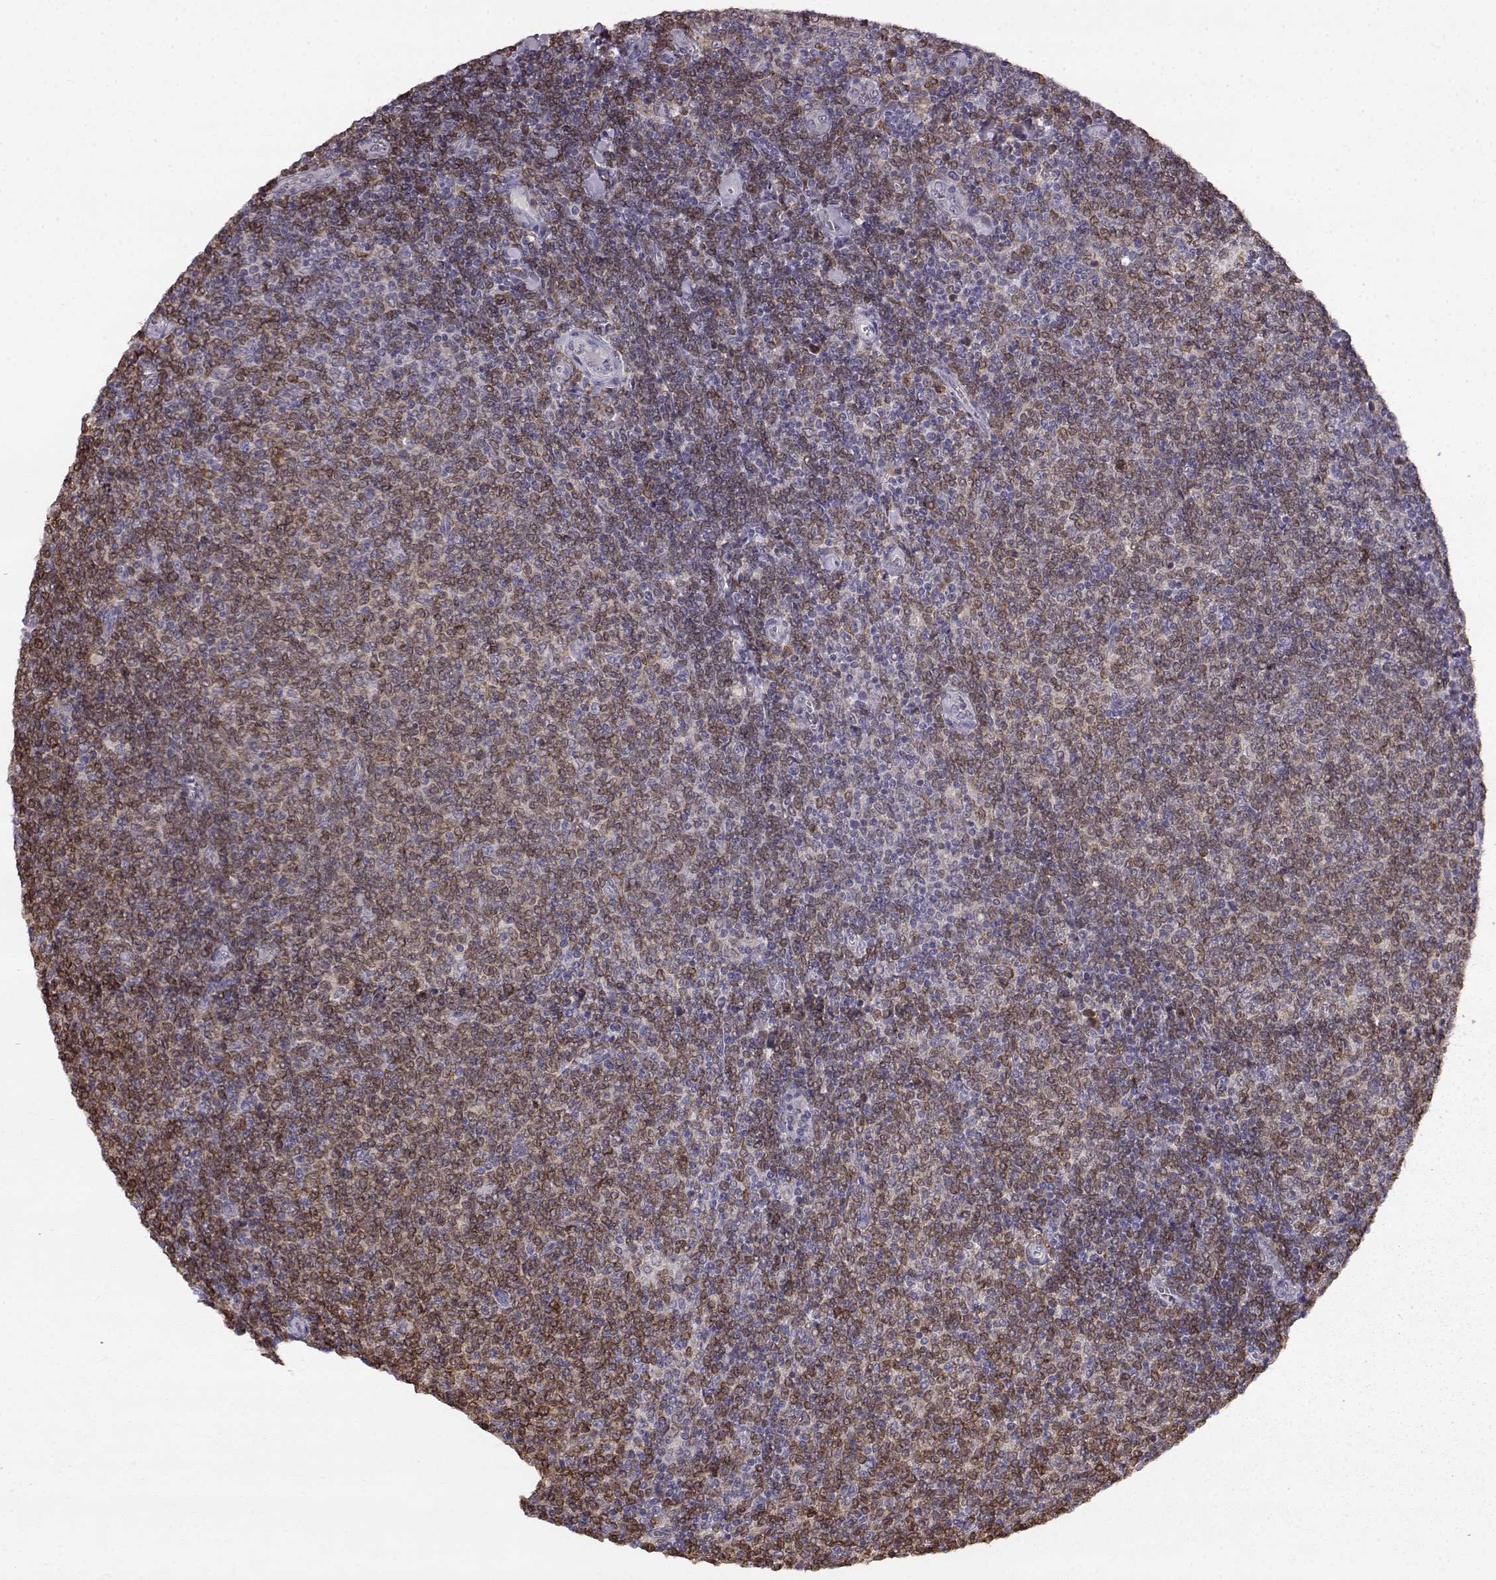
{"staining": {"intensity": "moderate", "quantity": ">75%", "location": "cytoplasmic/membranous"}, "tissue": "lymphoma", "cell_type": "Tumor cells", "image_type": "cancer", "snomed": [{"axis": "morphology", "description": "Malignant lymphoma, non-Hodgkin's type, Low grade"}, {"axis": "topography", "description": "Lymph node"}], "caption": "Protein expression analysis of lymphoma reveals moderate cytoplasmic/membranous staining in approximately >75% of tumor cells. Nuclei are stained in blue.", "gene": "SPAG17", "patient": {"sex": "male", "age": 52}}